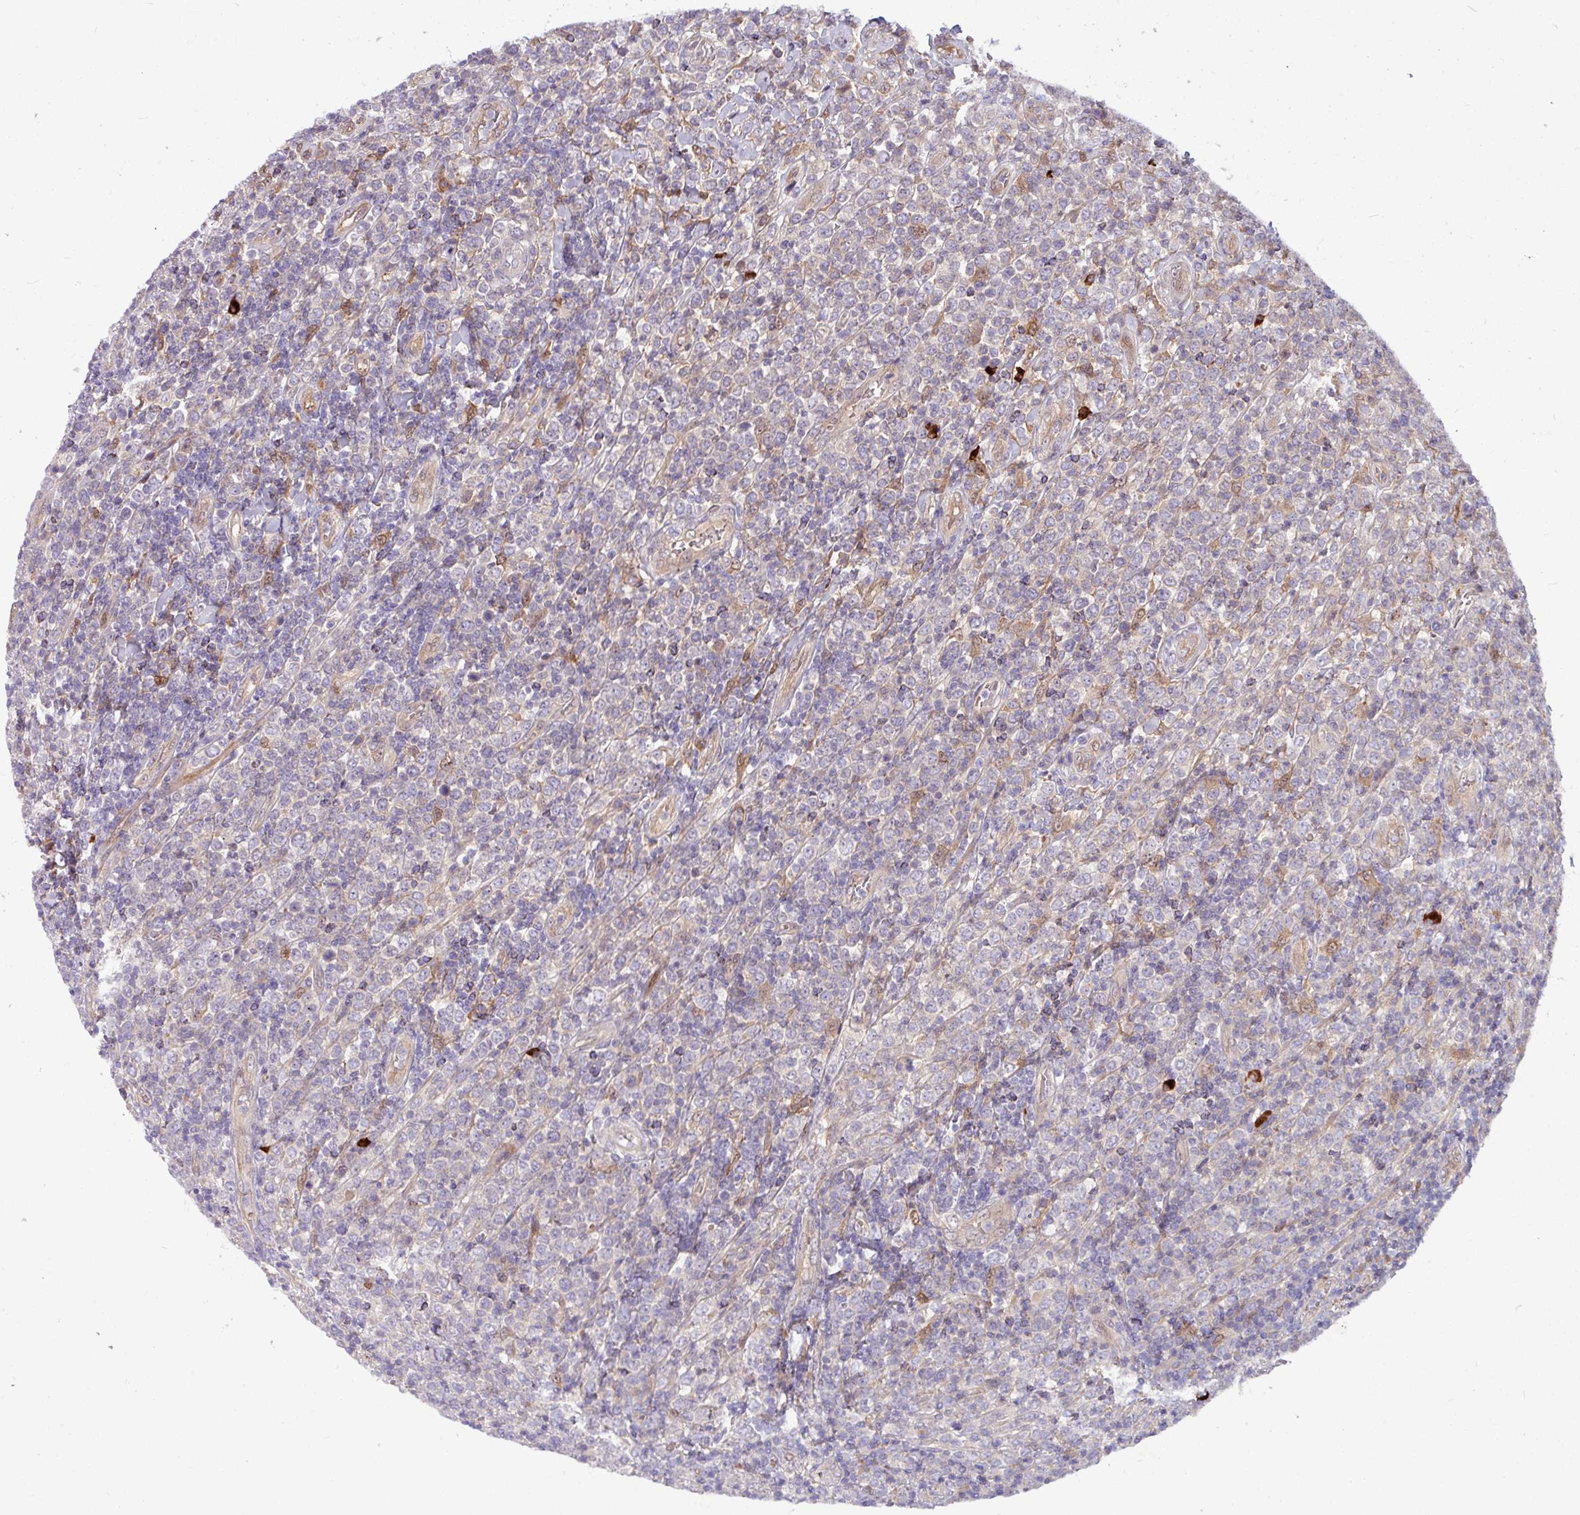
{"staining": {"intensity": "negative", "quantity": "none", "location": "none"}, "tissue": "lymphoma", "cell_type": "Tumor cells", "image_type": "cancer", "snomed": [{"axis": "morphology", "description": "Malignant lymphoma, non-Hodgkin's type, High grade"}, {"axis": "topography", "description": "Soft tissue"}], "caption": "High-grade malignant lymphoma, non-Hodgkin's type stained for a protein using immunohistochemistry exhibits no expression tumor cells.", "gene": "B4GALNT4", "patient": {"sex": "female", "age": 56}}